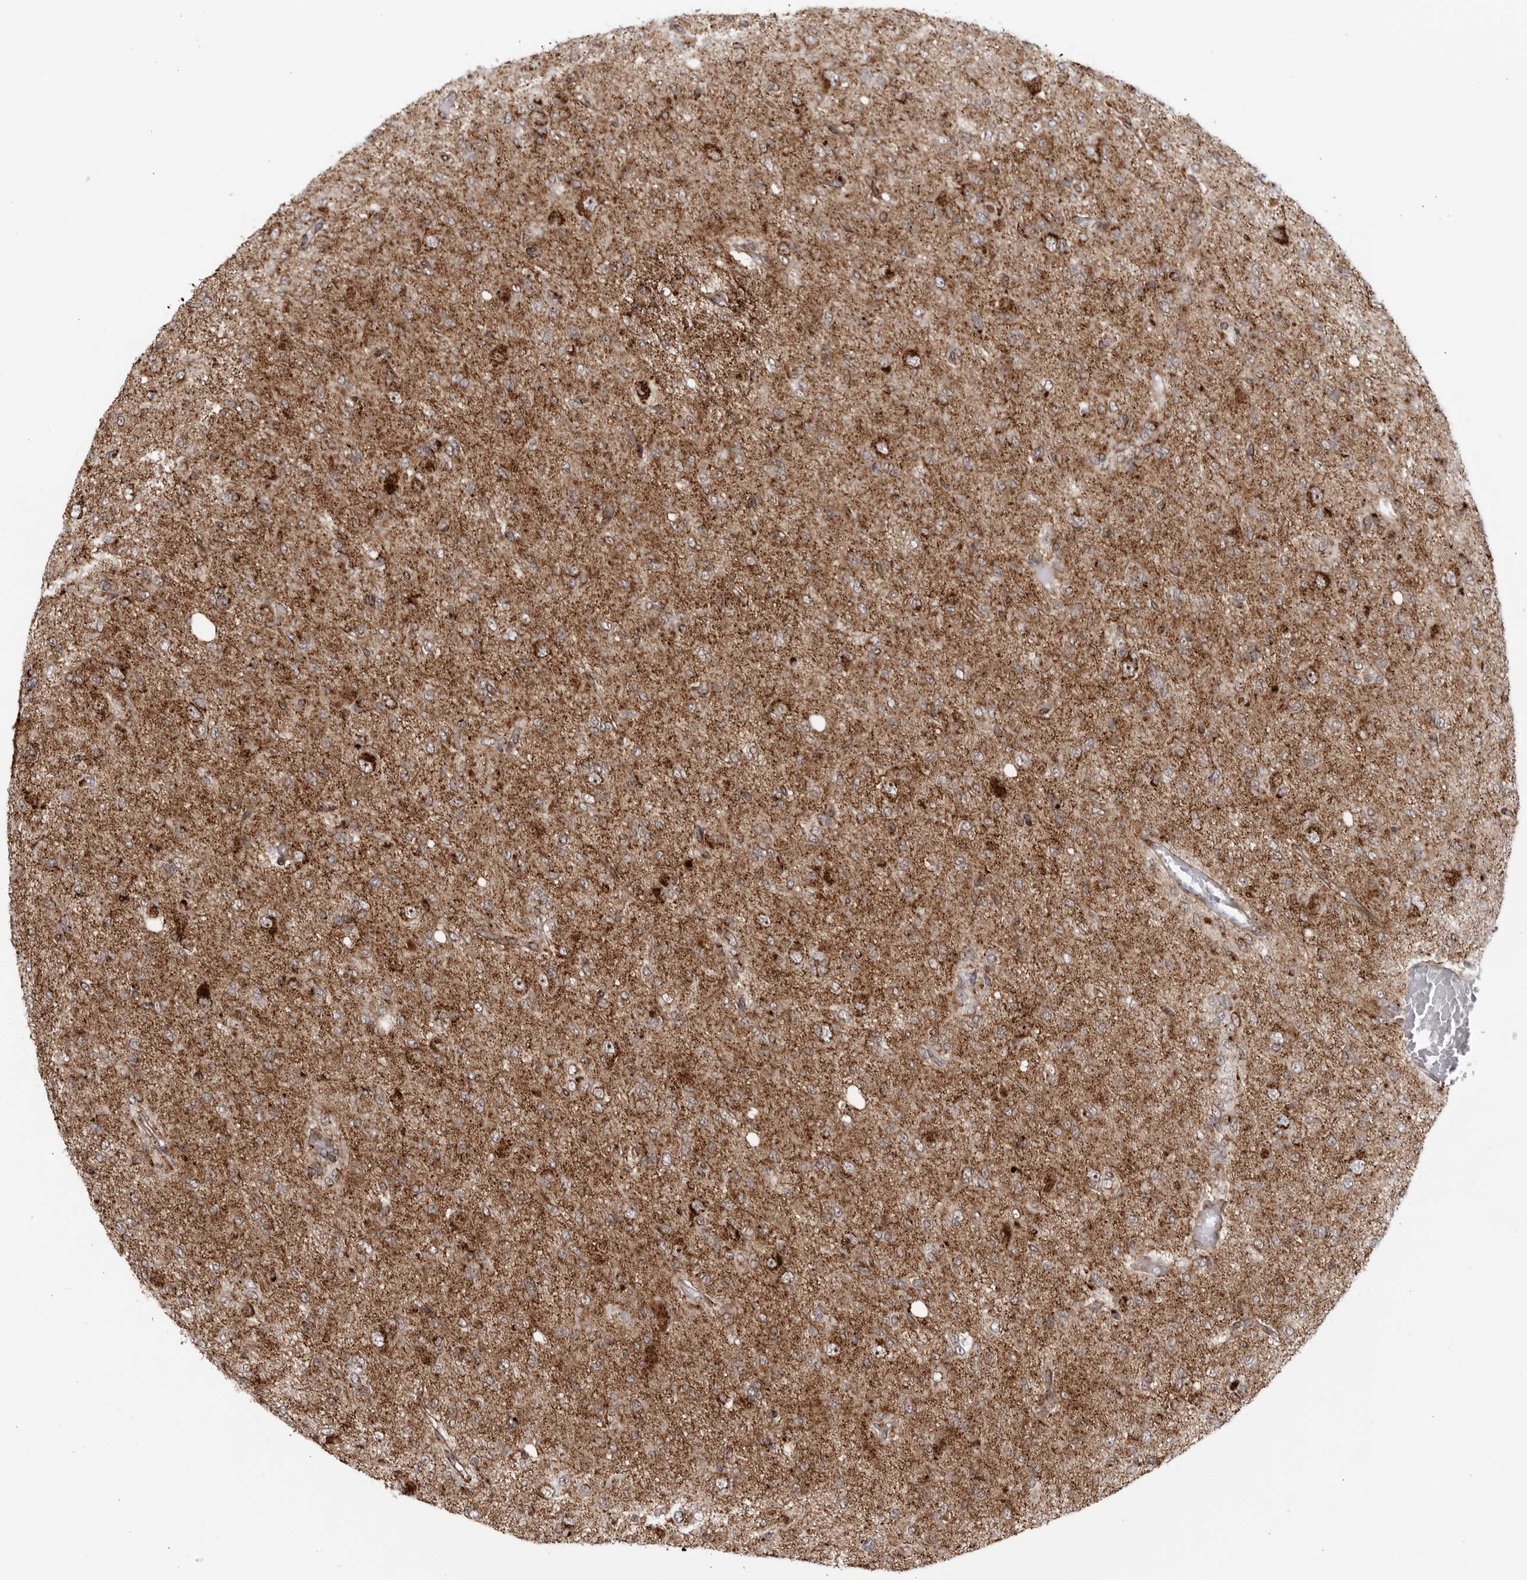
{"staining": {"intensity": "moderate", "quantity": "25%-75%", "location": "cytoplasmic/membranous"}, "tissue": "glioma", "cell_type": "Tumor cells", "image_type": "cancer", "snomed": [{"axis": "morphology", "description": "Glioma, malignant, High grade"}, {"axis": "topography", "description": "Brain"}], "caption": "This is a histology image of immunohistochemistry (IHC) staining of malignant glioma (high-grade), which shows moderate staining in the cytoplasmic/membranous of tumor cells.", "gene": "RBM34", "patient": {"sex": "female", "age": 59}}